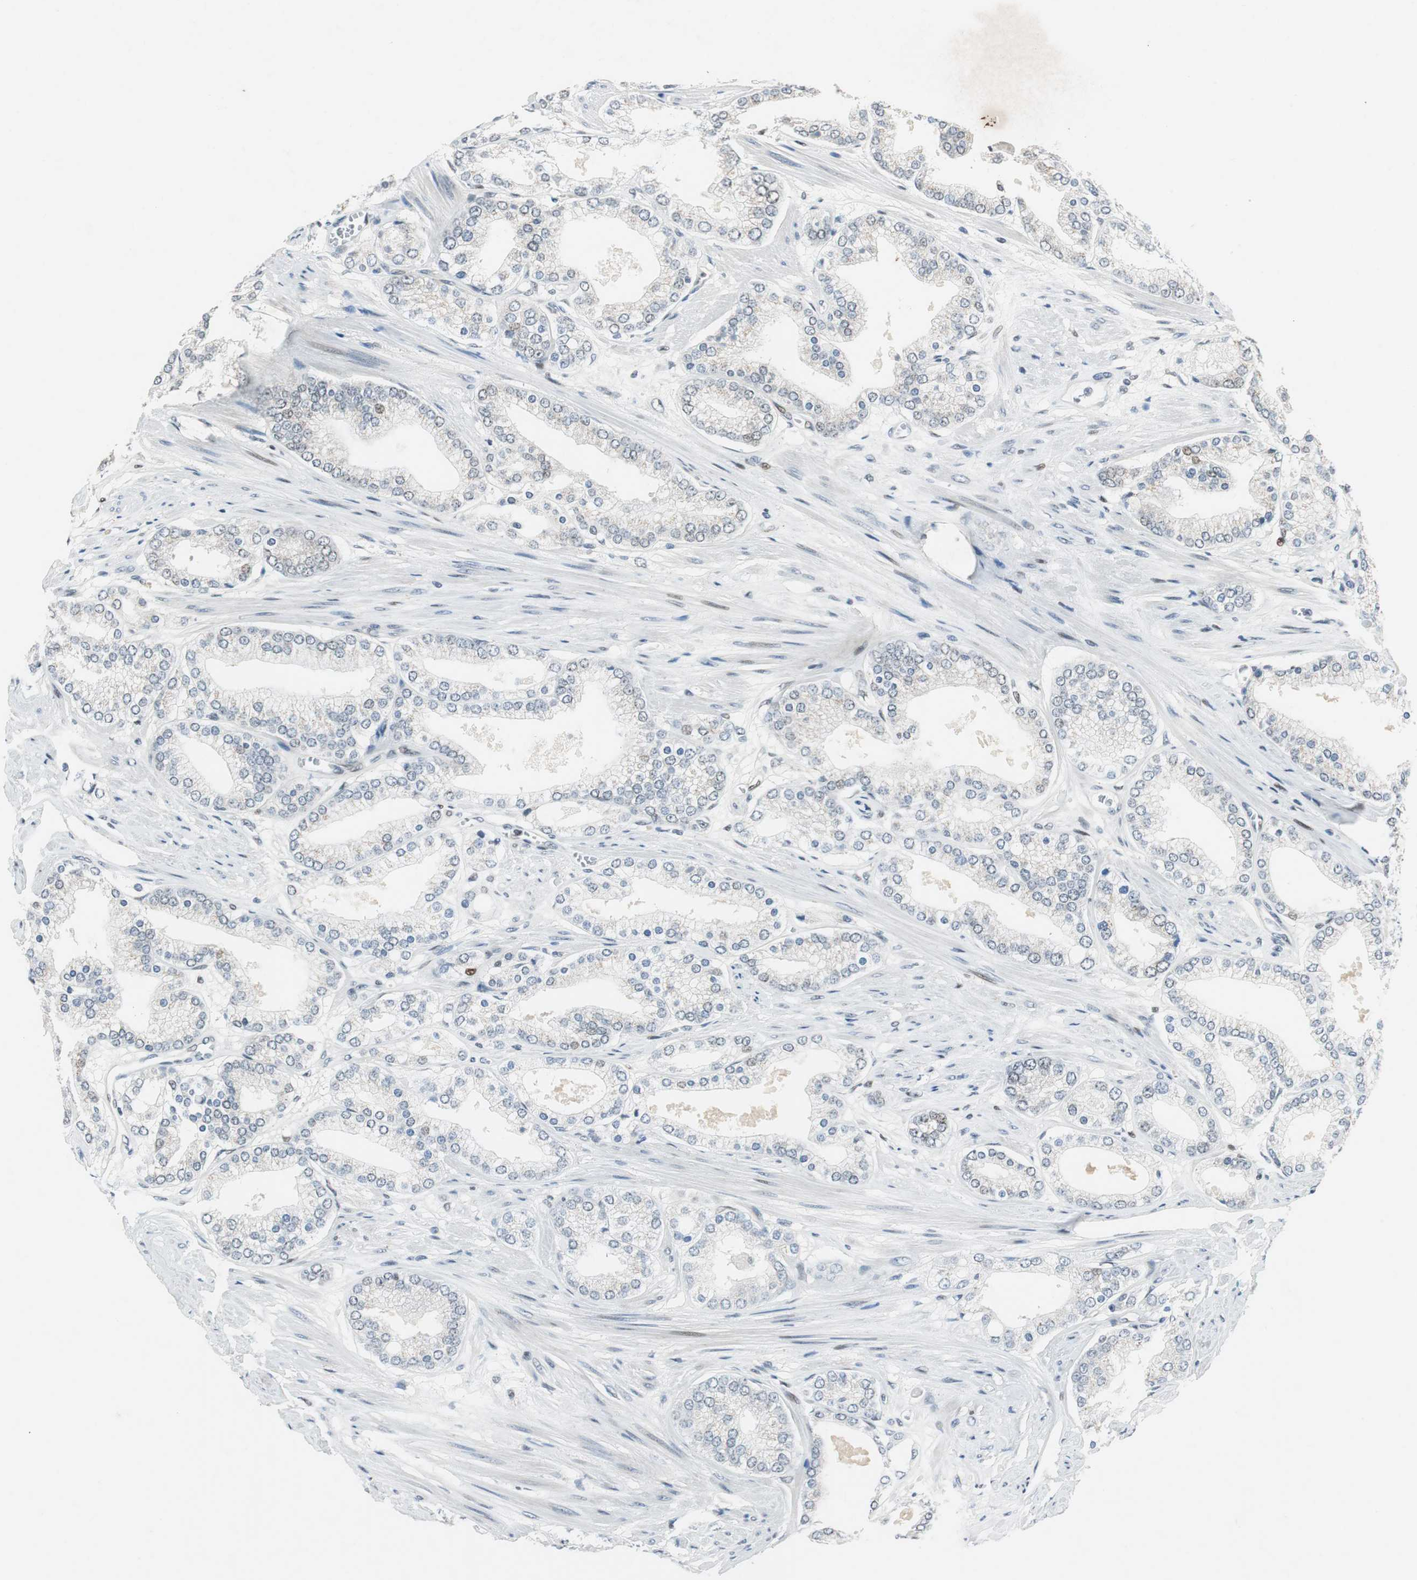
{"staining": {"intensity": "negative", "quantity": "none", "location": "none"}, "tissue": "prostate cancer", "cell_type": "Tumor cells", "image_type": "cancer", "snomed": [{"axis": "morphology", "description": "Adenocarcinoma, High grade"}, {"axis": "topography", "description": "Prostate"}], "caption": "A high-resolution image shows IHC staining of adenocarcinoma (high-grade) (prostate), which exhibits no significant expression in tumor cells.", "gene": "AJUBA", "patient": {"sex": "male", "age": 61}}